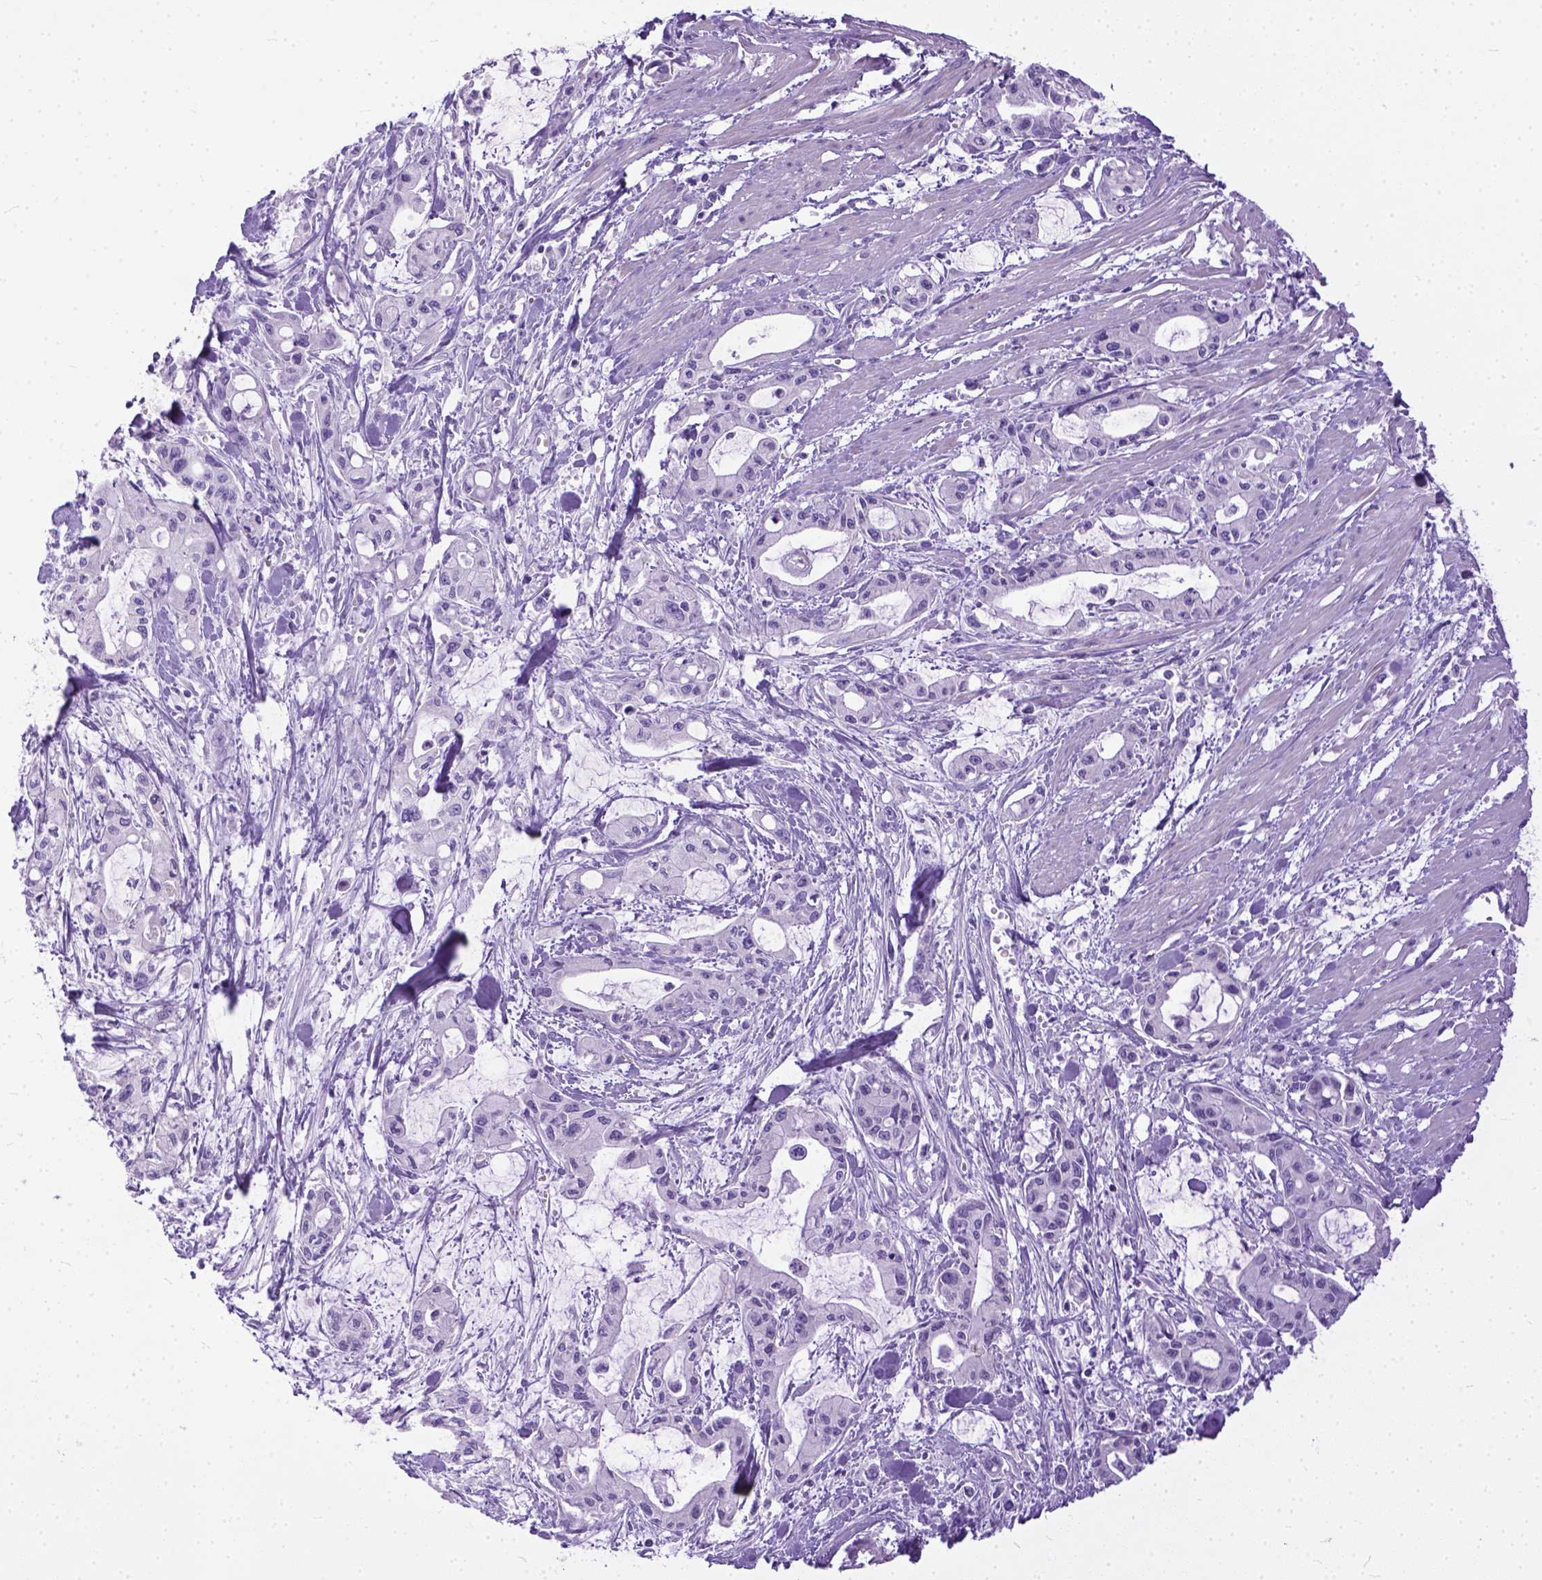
{"staining": {"intensity": "negative", "quantity": "none", "location": "none"}, "tissue": "pancreatic cancer", "cell_type": "Tumor cells", "image_type": "cancer", "snomed": [{"axis": "morphology", "description": "Adenocarcinoma, NOS"}, {"axis": "topography", "description": "Pancreas"}], "caption": "Tumor cells show no significant expression in pancreatic adenocarcinoma. (DAB IHC, high magnification).", "gene": "PLK5", "patient": {"sex": "male", "age": 48}}